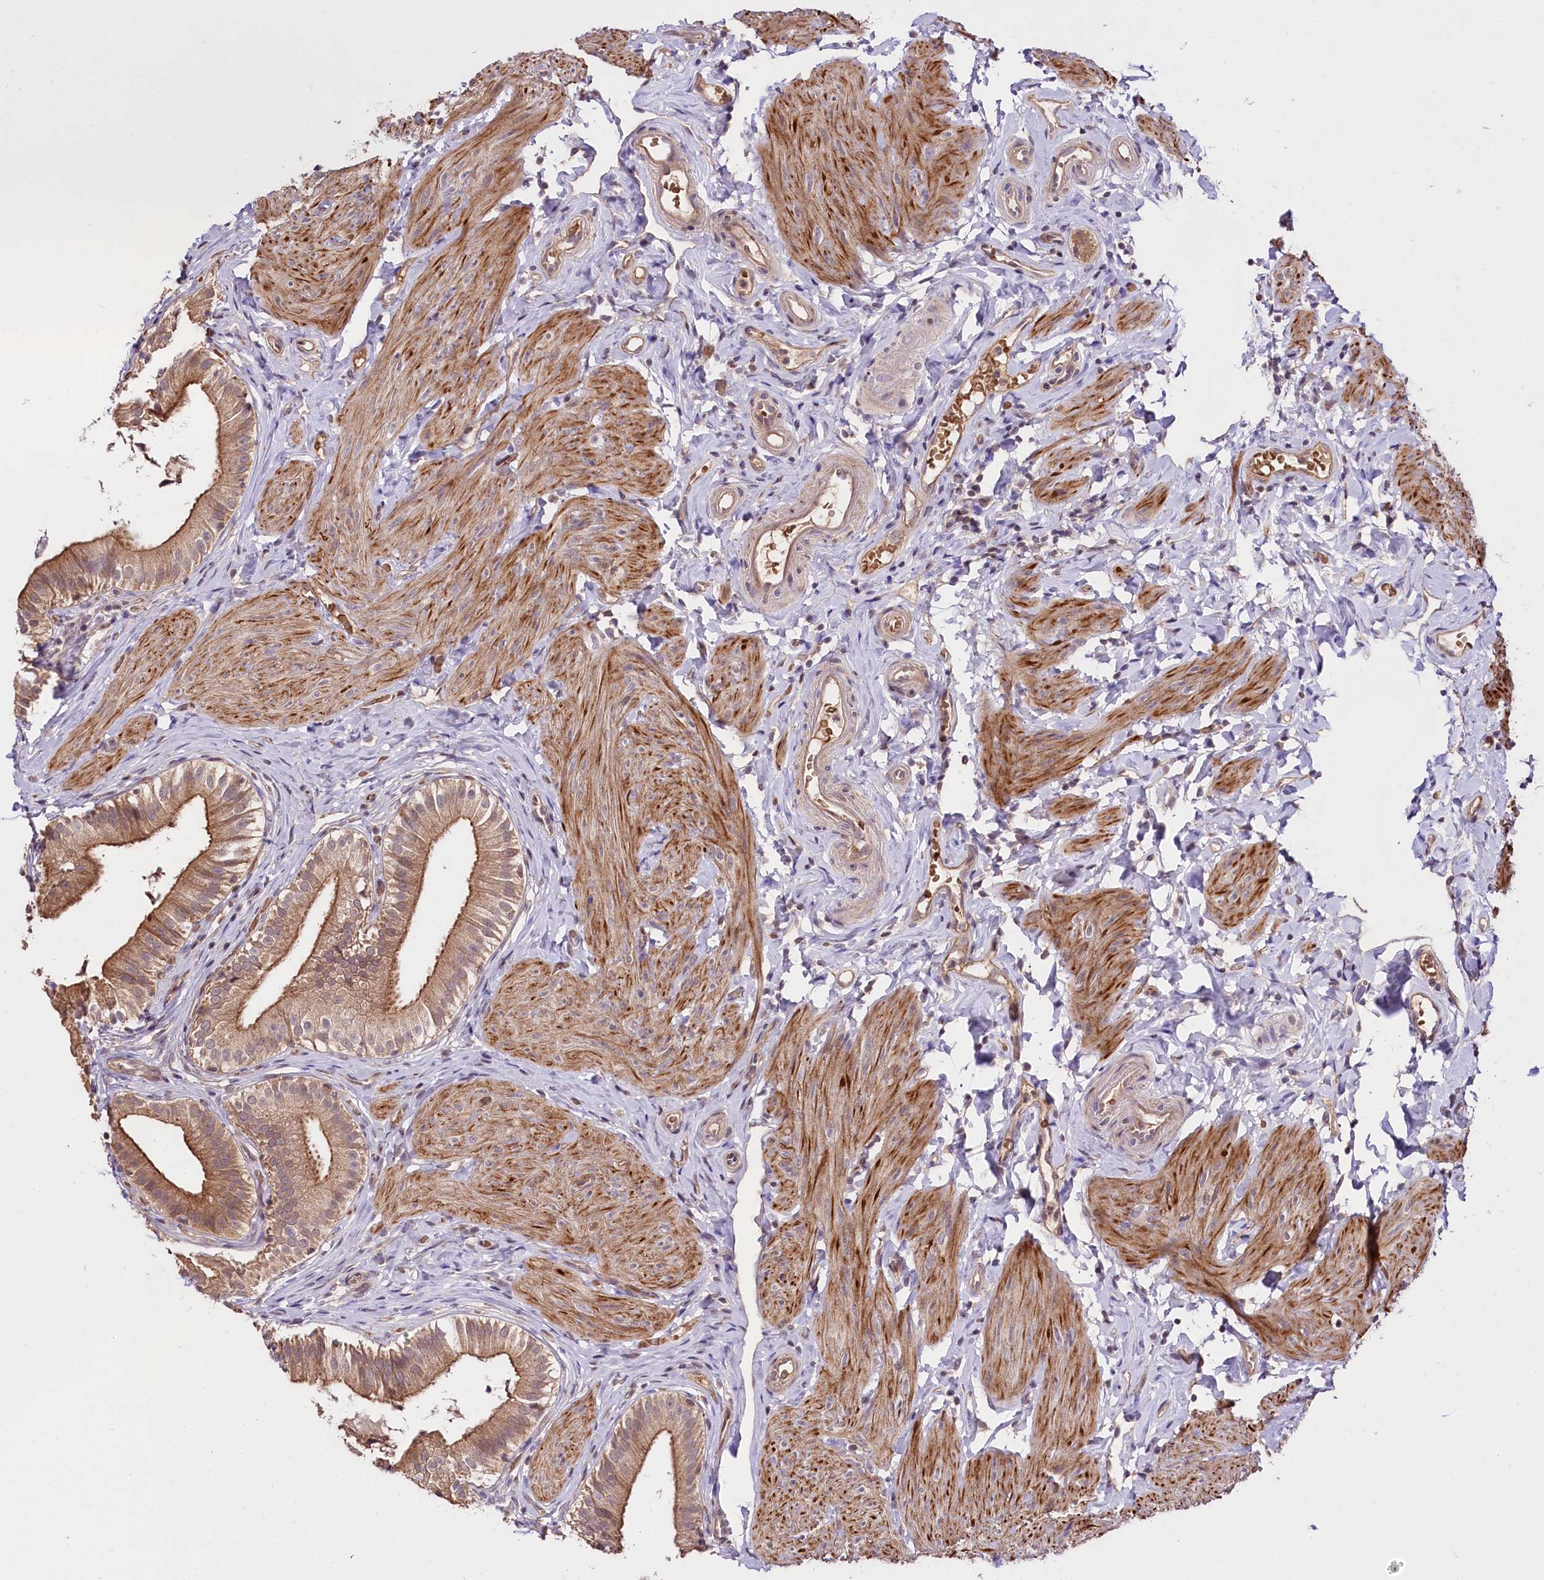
{"staining": {"intensity": "strong", "quantity": ">75%", "location": "cytoplasmic/membranous"}, "tissue": "gallbladder", "cell_type": "Glandular cells", "image_type": "normal", "snomed": [{"axis": "morphology", "description": "Normal tissue, NOS"}, {"axis": "topography", "description": "Gallbladder"}], "caption": "Approximately >75% of glandular cells in unremarkable human gallbladder reveal strong cytoplasmic/membranous protein expression as visualized by brown immunohistochemical staining.", "gene": "TAFAZZIN", "patient": {"sex": "female", "age": 47}}